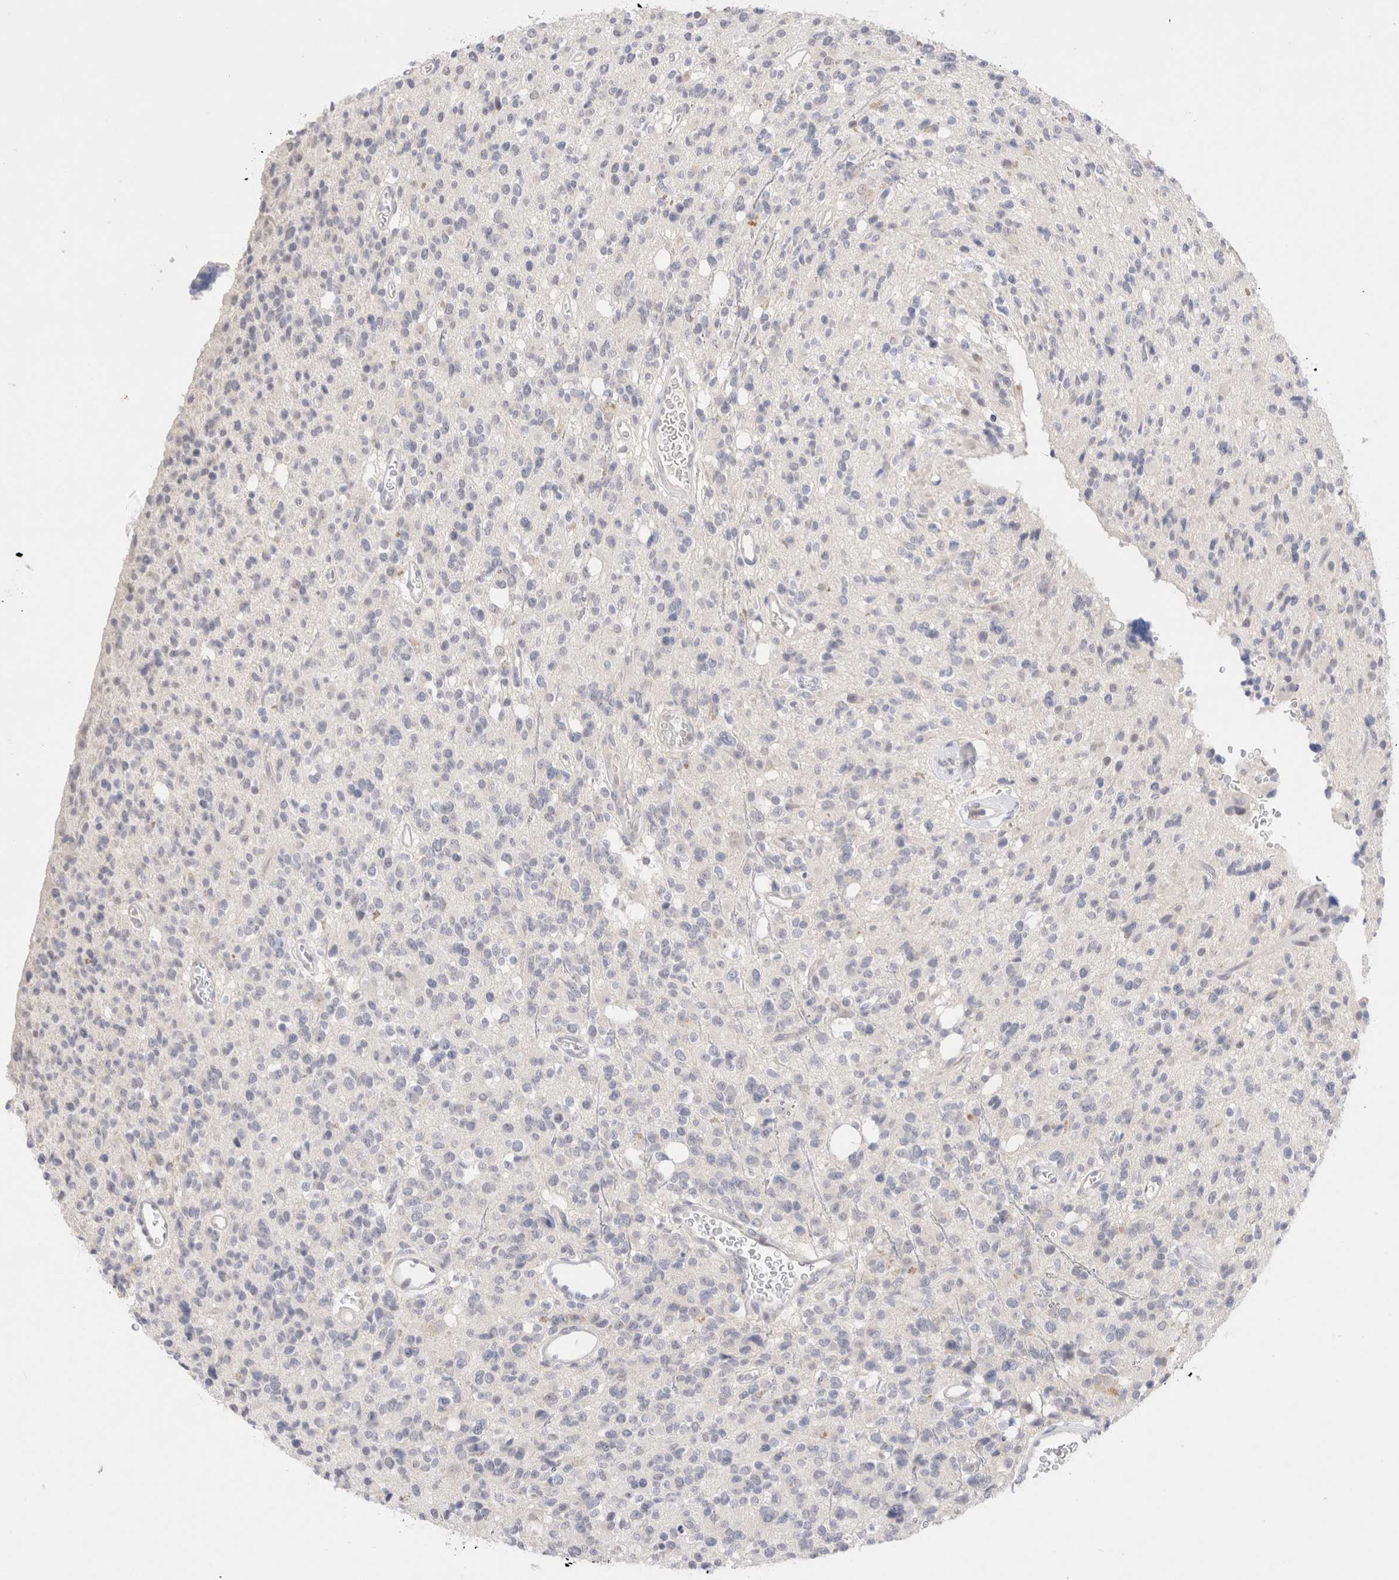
{"staining": {"intensity": "negative", "quantity": "none", "location": "none"}, "tissue": "glioma", "cell_type": "Tumor cells", "image_type": "cancer", "snomed": [{"axis": "morphology", "description": "Glioma, malignant, High grade"}, {"axis": "topography", "description": "Brain"}], "caption": "The photomicrograph displays no significant staining in tumor cells of malignant high-grade glioma. (Brightfield microscopy of DAB IHC at high magnification).", "gene": "SPATA20", "patient": {"sex": "male", "age": 34}}